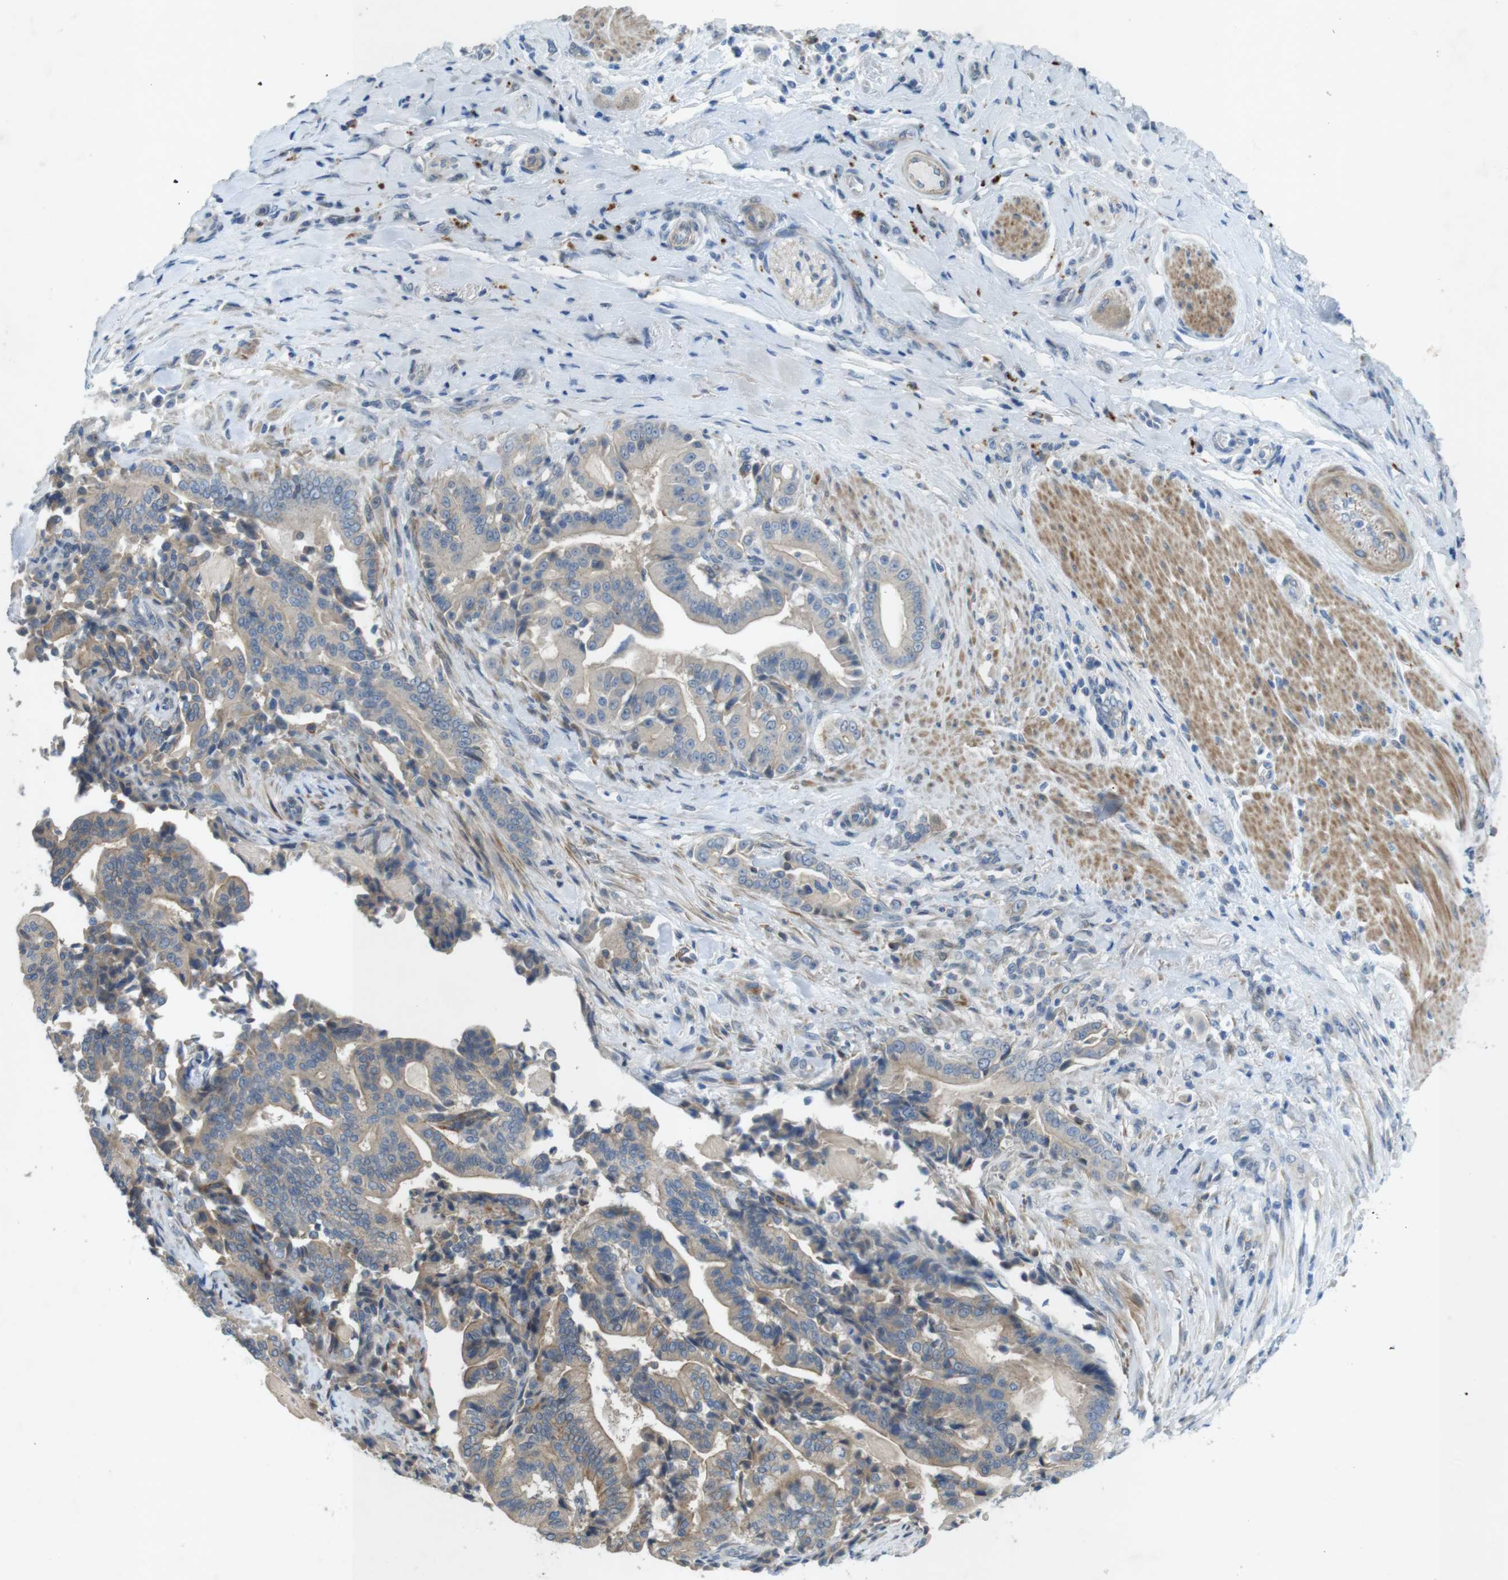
{"staining": {"intensity": "weak", "quantity": ">75%", "location": "cytoplasmic/membranous"}, "tissue": "pancreatic cancer", "cell_type": "Tumor cells", "image_type": "cancer", "snomed": [{"axis": "morphology", "description": "Normal tissue, NOS"}, {"axis": "morphology", "description": "Adenocarcinoma, NOS"}, {"axis": "topography", "description": "Pancreas"}], "caption": "Human pancreatic cancer (adenocarcinoma) stained for a protein (brown) displays weak cytoplasmic/membranous positive positivity in approximately >75% of tumor cells.", "gene": "TYW1", "patient": {"sex": "male", "age": 63}}